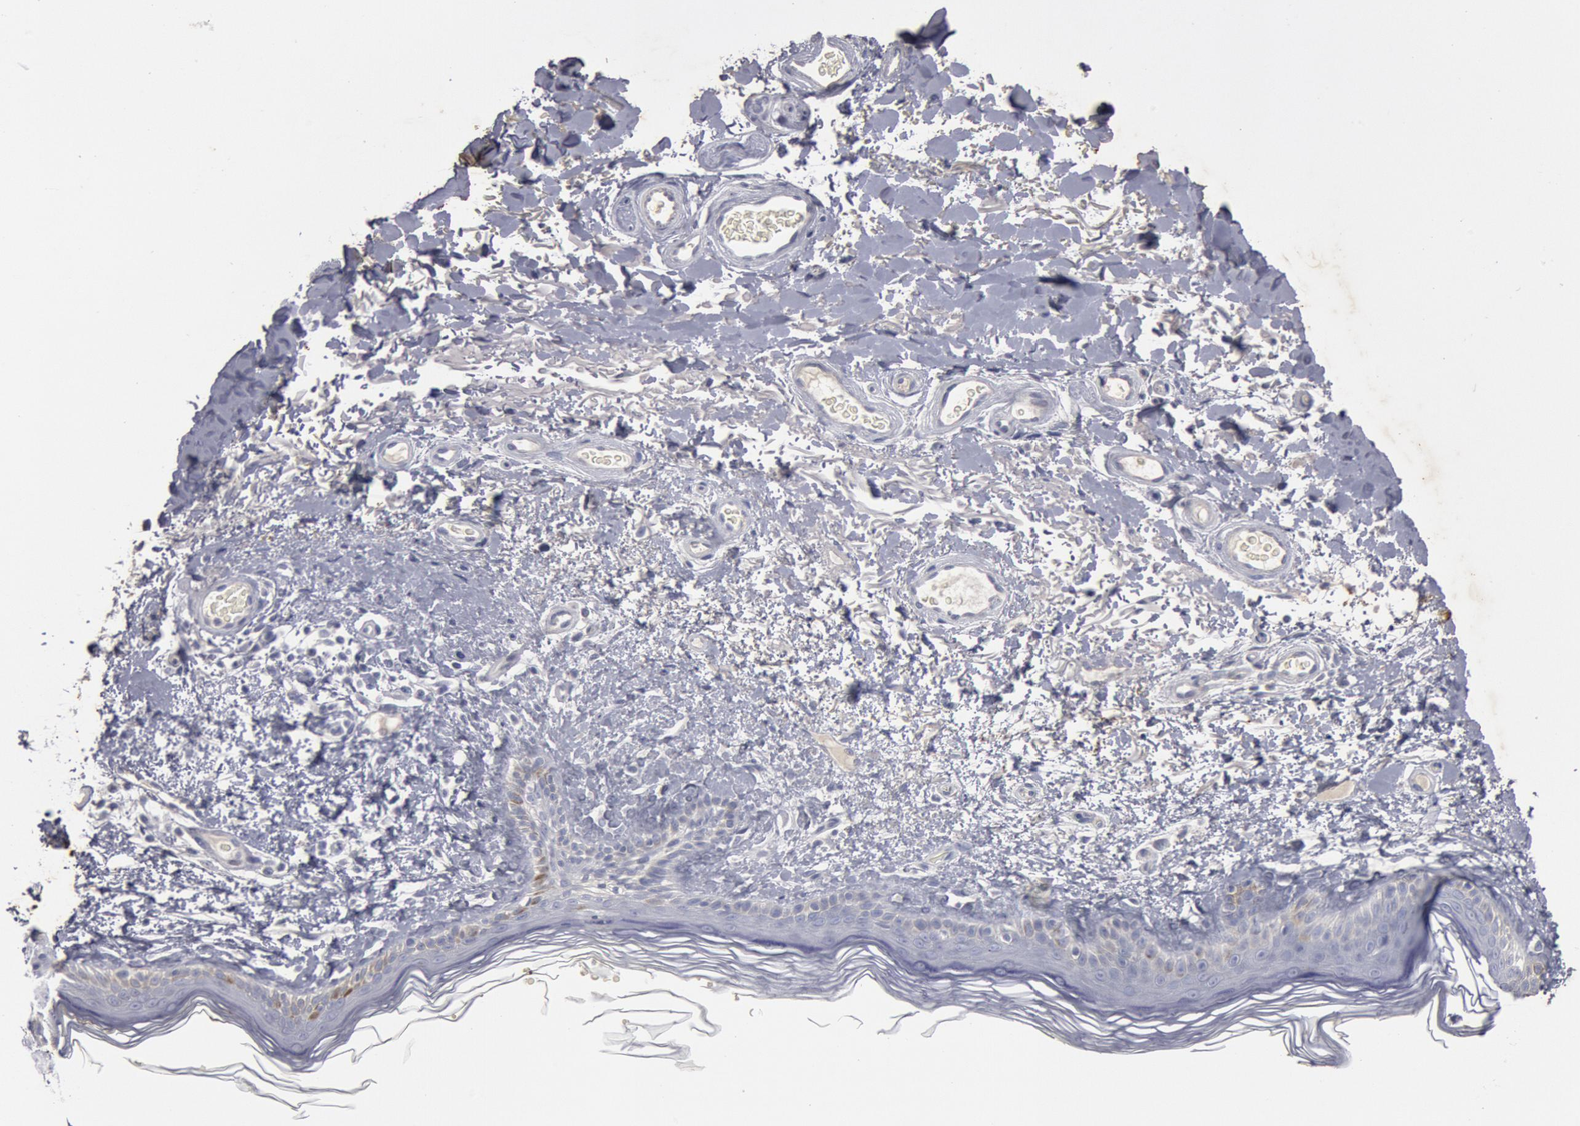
{"staining": {"intensity": "negative", "quantity": "none", "location": "none"}, "tissue": "skin", "cell_type": "Fibroblasts", "image_type": "normal", "snomed": [{"axis": "morphology", "description": "Normal tissue, NOS"}, {"axis": "topography", "description": "Skin"}], "caption": "Immunohistochemical staining of benign human skin reveals no significant expression in fibroblasts.", "gene": "FOXA2", "patient": {"sex": "male", "age": 63}}